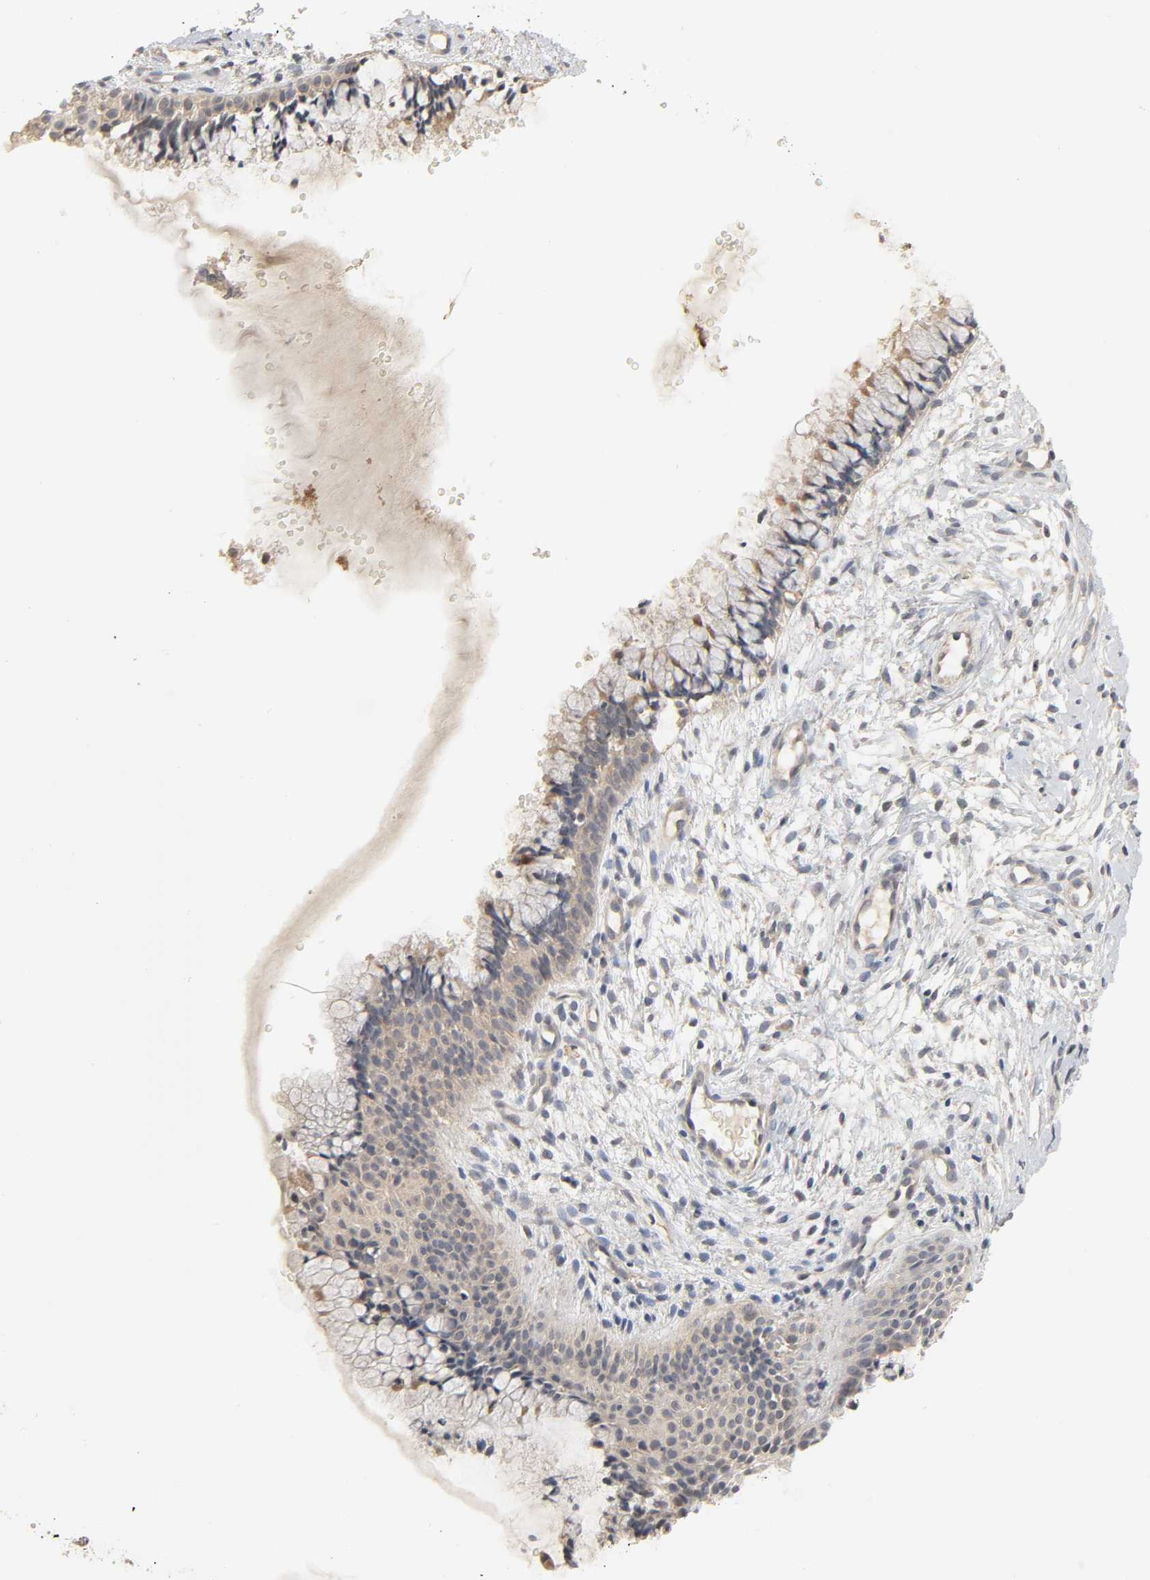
{"staining": {"intensity": "weak", "quantity": ">75%", "location": "cytoplasmic/membranous"}, "tissue": "cervix", "cell_type": "Glandular cells", "image_type": "normal", "snomed": [{"axis": "morphology", "description": "Normal tissue, NOS"}, {"axis": "topography", "description": "Cervix"}], "caption": "A brown stain highlights weak cytoplasmic/membranous staining of a protein in glandular cells of unremarkable human cervix. (Stains: DAB (3,3'-diaminobenzidine) in brown, nuclei in blue, Microscopy: brightfield microscopy at high magnification).", "gene": "CLEC4E", "patient": {"sex": "female", "age": 46}}